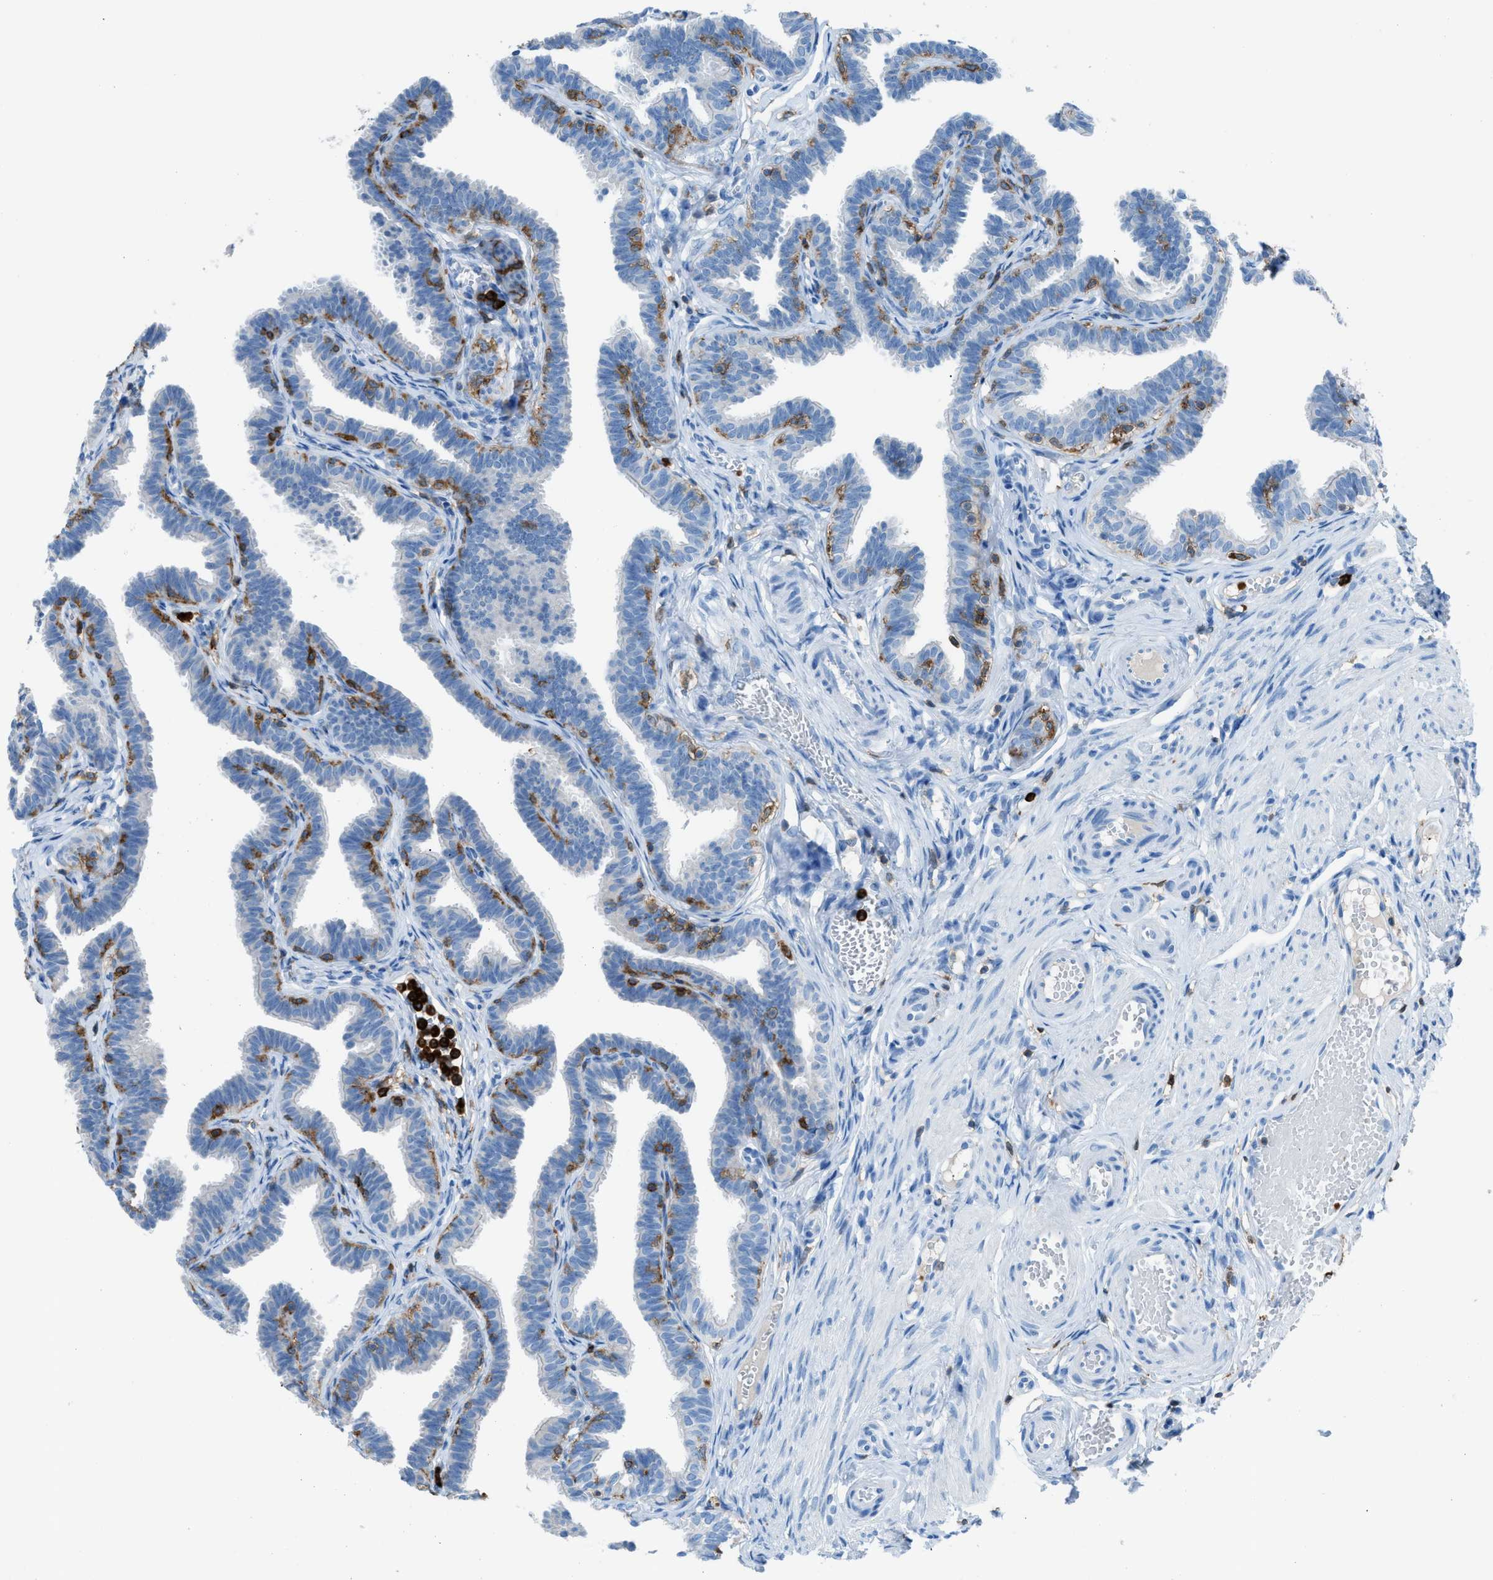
{"staining": {"intensity": "moderate", "quantity": "25%-75%", "location": "cytoplasmic/membranous"}, "tissue": "fallopian tube", "cell_type": "Glandular cells", "image_type": "normal", "snomed": [{"axis": "morphology", "description": "Normal tissue, NOS"}, {"axis": "topography", "description": "Fallopian tube"}, {"axis": "topography", "description": "Ovary"}], "caption": "The image shows a brown stain indicating the presence of a protein in the cytoplasmic/membranous of glandular cells in fallopian tube.", "gene": "ITGB2", "patient": {"sex": "female", "age": 23}}